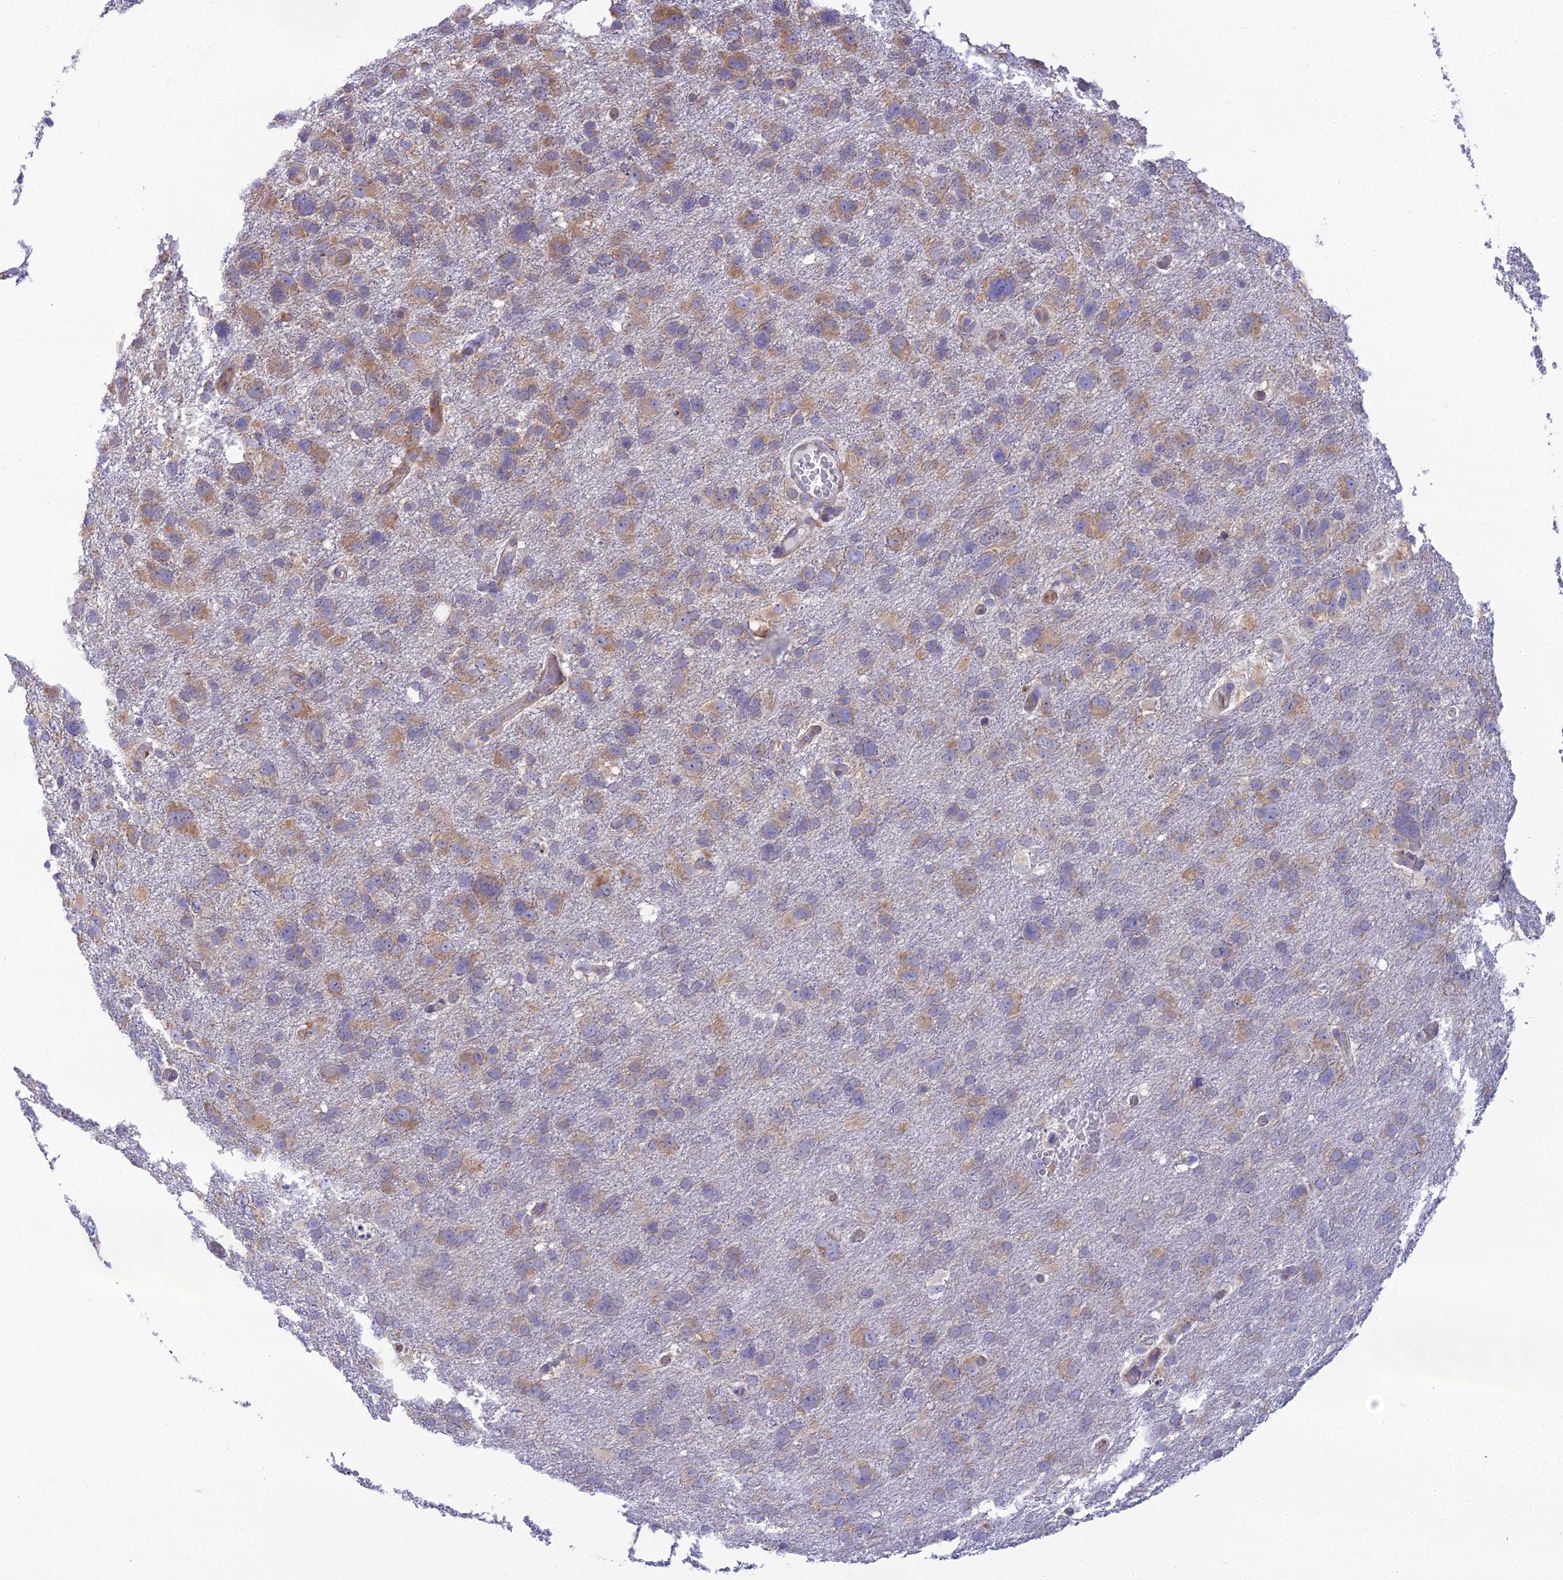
{"staining": {"intensity": "moderate", "quantity": "25%-75%", "location": "cytoplasmic/membranous"}, "tissue": "glioma", "cell_type": "Tumor cells", "image_type": "cancer", "snomed": [{"axis": "morphology", "description": "Glioma, malignant, High grade"}, {"axis": "topography", "description": "Brain"}], "caption": "This image displays immunohistochemistry staining of malignant high-grade glioma, with medium moderate cytoplasmic/membranous expression in approximately 25%-75% of tumor cells.", "gene": "CLCN7", "patient": {"sex": "male", "age": 61}}